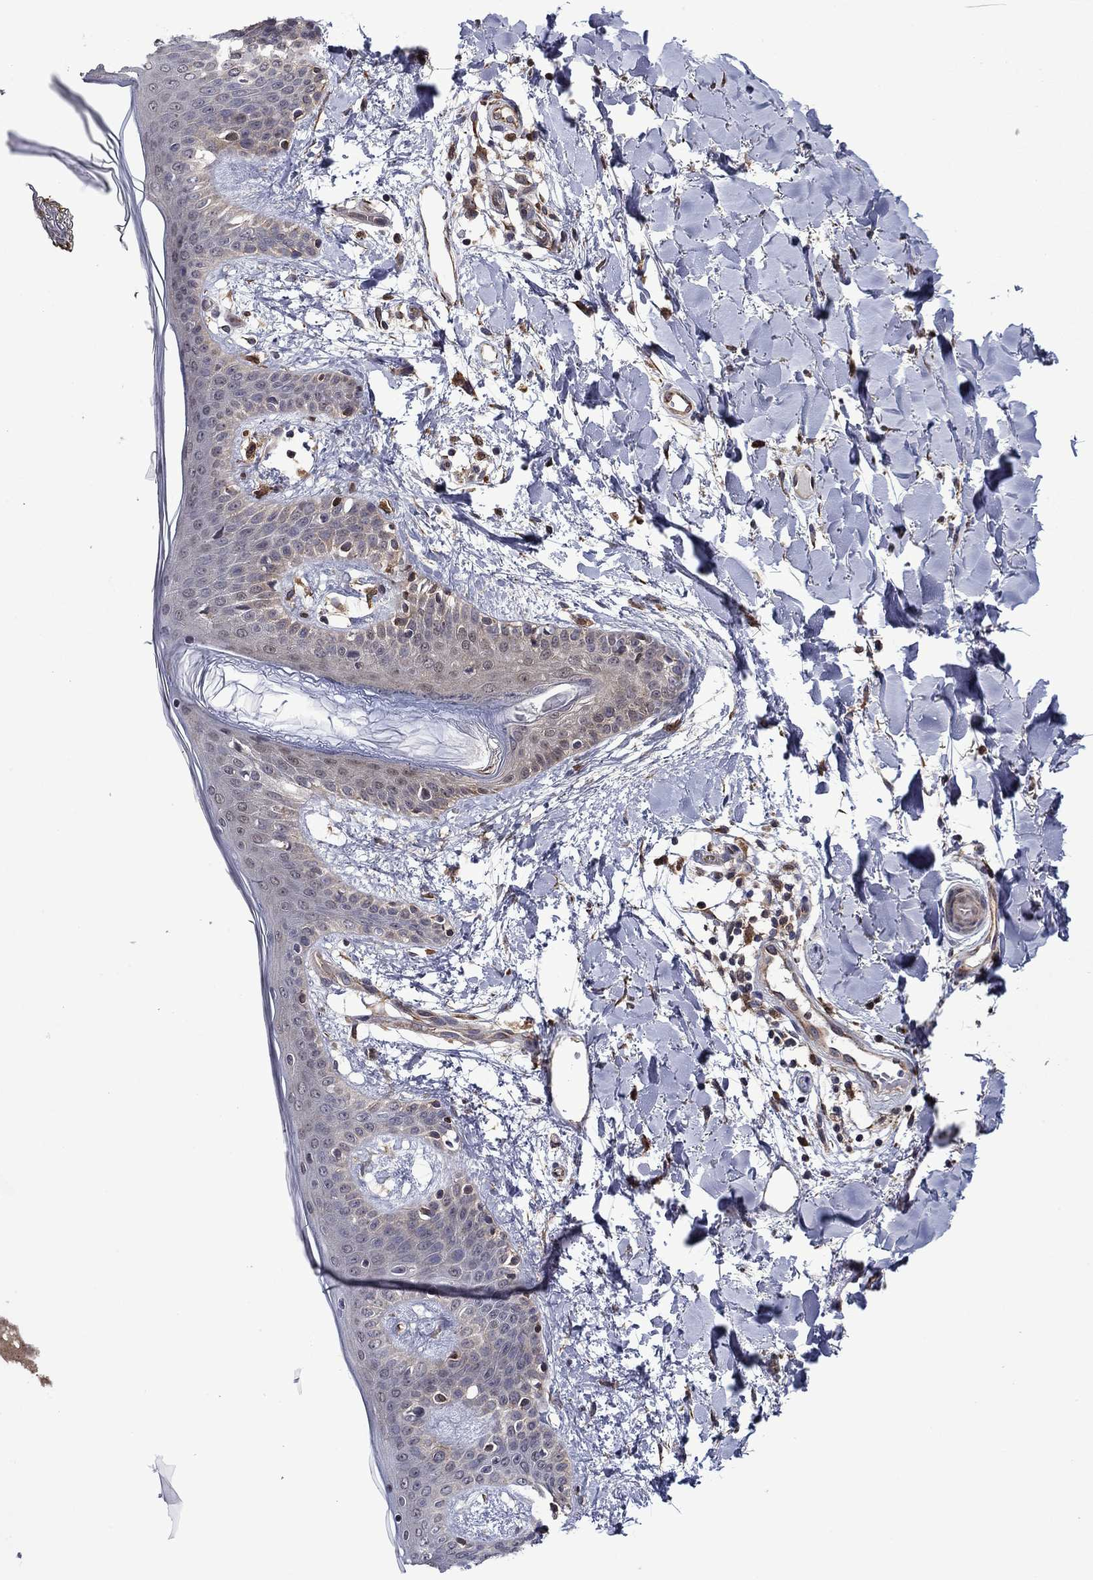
{"staining": {"intensity": "negative", "quantity": "none", "location": "none"}, "tissue": "skin", "cell_type": "Fibroblasts", "image_type": "normal", "snomed": [{"axis": "morphology", "description": "Normal tissue, NOS"}, {"axis": "topography", "description": "Skin"}], "caption": "High magnification brightfield microscopy of benign skin stained with DAB (3,3'-diaminobenzidine) (brown) and counterstained with hematoxylin (blue): fibroblasts show no significant positivity. Brightfield microscopy of immunohistochemistry stained with DAB (3,3'-diaminobenzidine) (brown) and hematoxylin (blue), captured at high magnification.", "gene": "TPMT", "patient": {"sex": "female", "age": 34}}